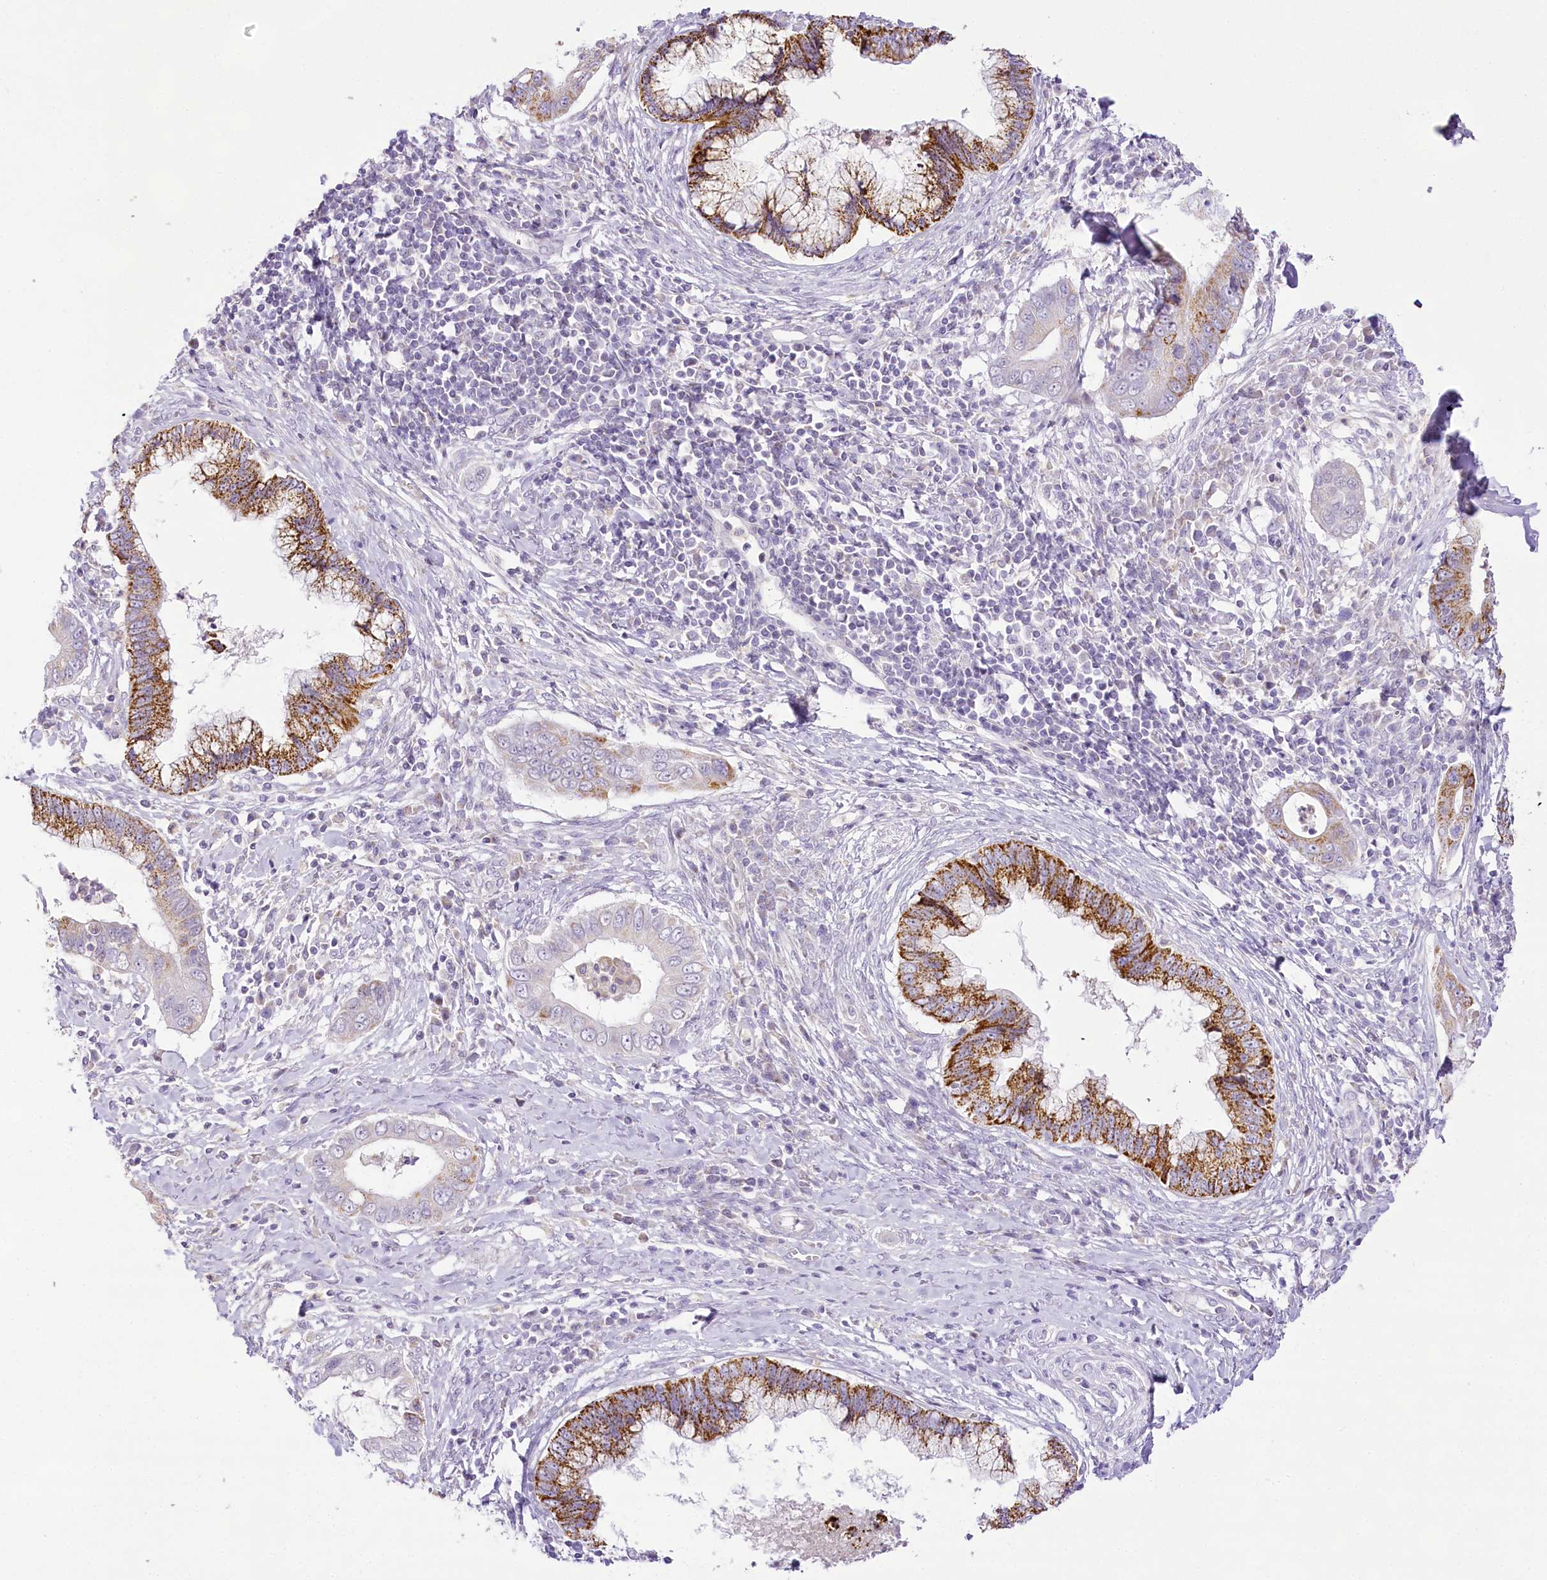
{"staining": {"intensity": "moderate", "quantity": "25%-75%", "location": "cytoplasmic/membranous"}, "tissue": "cervical cancer", "cell_type": "Tumor cells", "image_type": "cancer", "snomed": [{"axis": "morphology", "description": "Adenocarcinoma, NOS"}, {"axis": "topography", "description": "Cervix"}], "caption": "Adenocarcinoma (cervical) was stained to show a protein in brown. There is medium levels of moderate cytoplasmic/membranous positivity in about 25%-75% of tumor cells. (brown staining indicates protein expression, while blue staining denotes nuclei).", "gene": "CCDC30", "patient": {"sex": "female", "age": 44}}